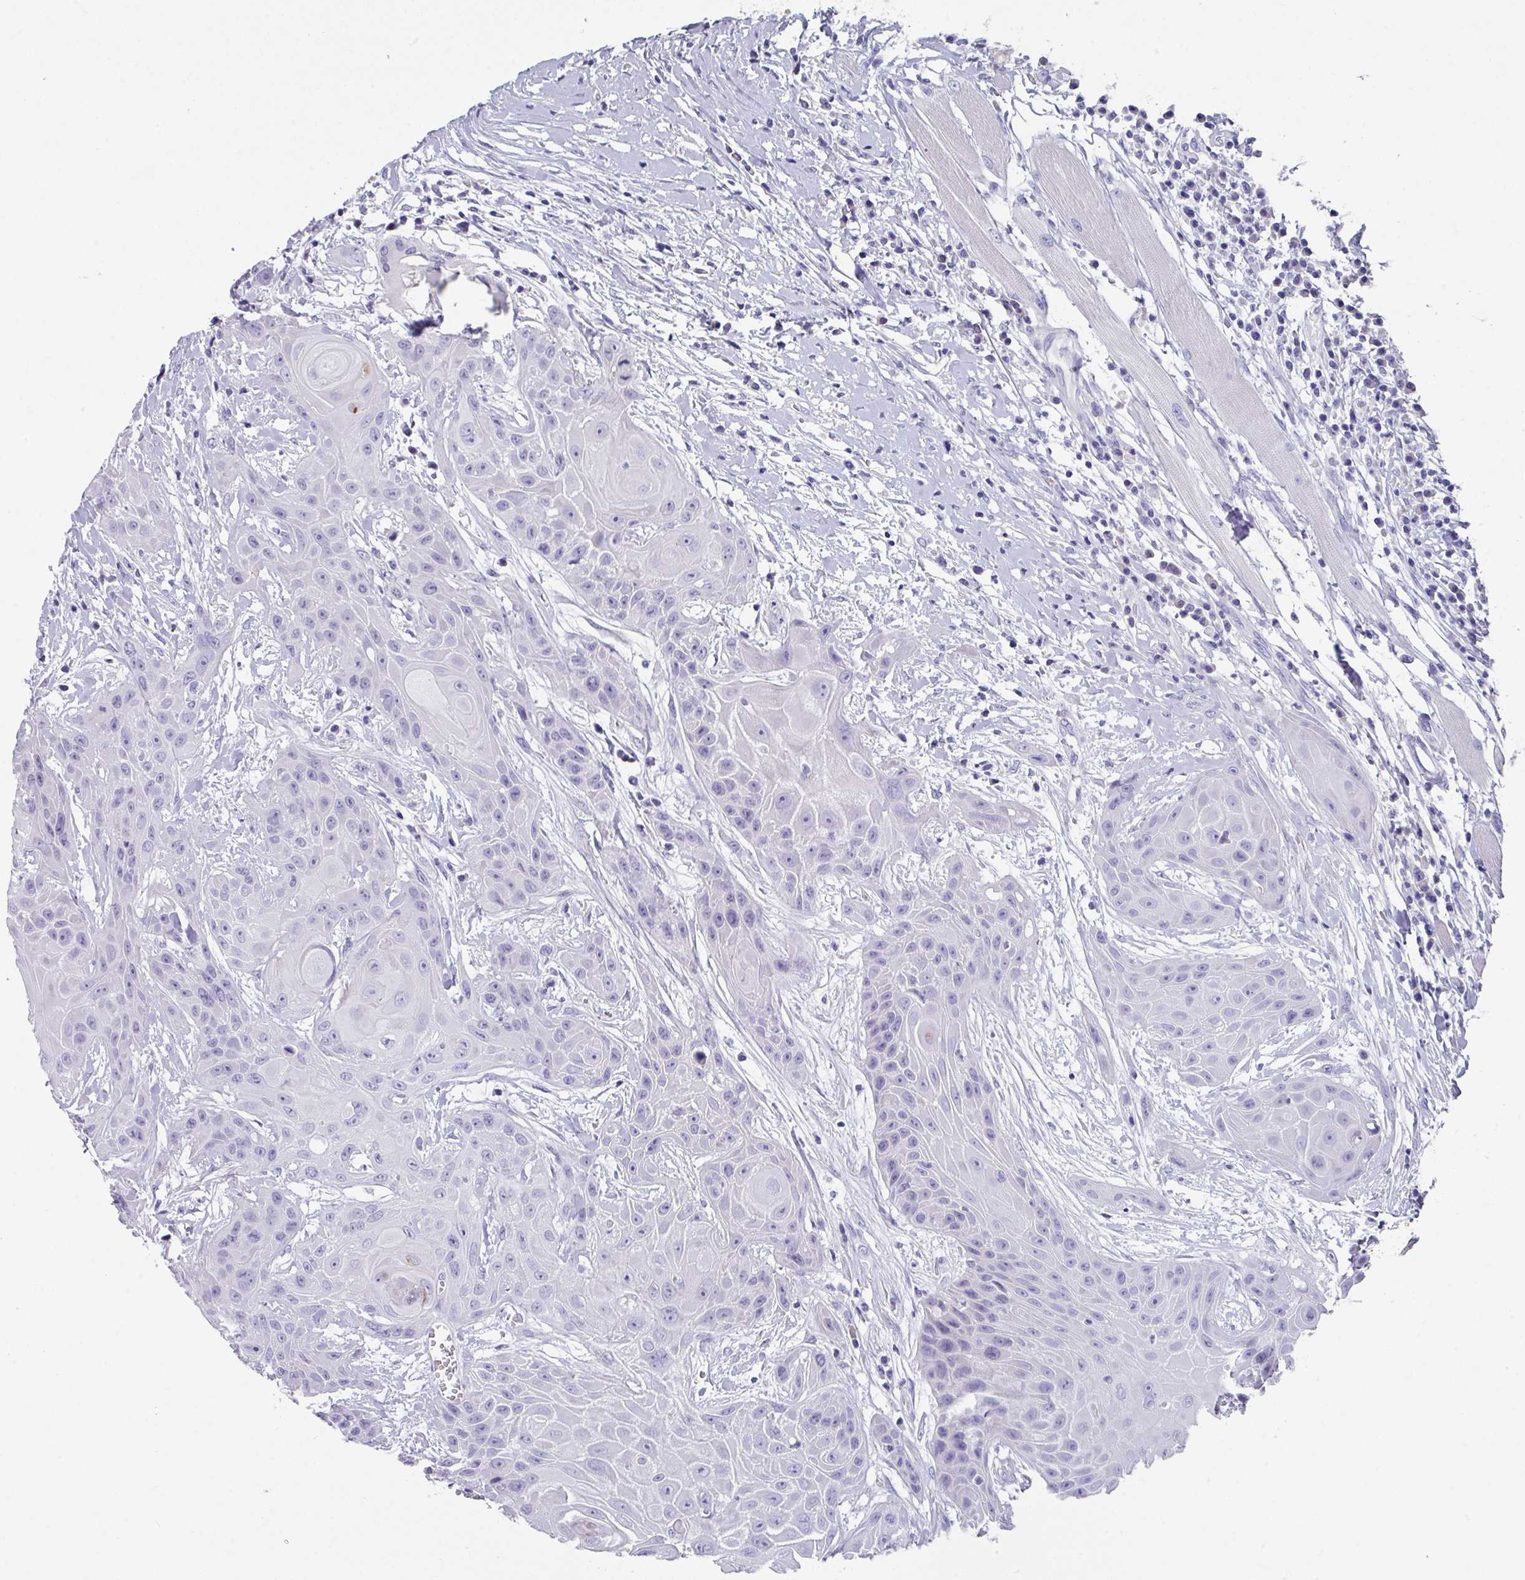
{"staining": {"intensity": "negative", "quantity": "none", "location": "none"}, "tissue": "head and neck cancer", "cell_type": "Tumor cells", "image_type": "cancer", "snomed": [{"axis": "morphology", "description": "Squamous cell carcinoma, NOS"}, {"axis": "topography", "description": "Head-Neck"}], "caption": "This is a photomicrograph of immunohistochemistry (IHC) staining of head and neck cancer (squamous cell carcinoma), which shows no staining in tumor cells.", "gene": "DEFB115", "patient": {"sex": "female", "age": 73}}